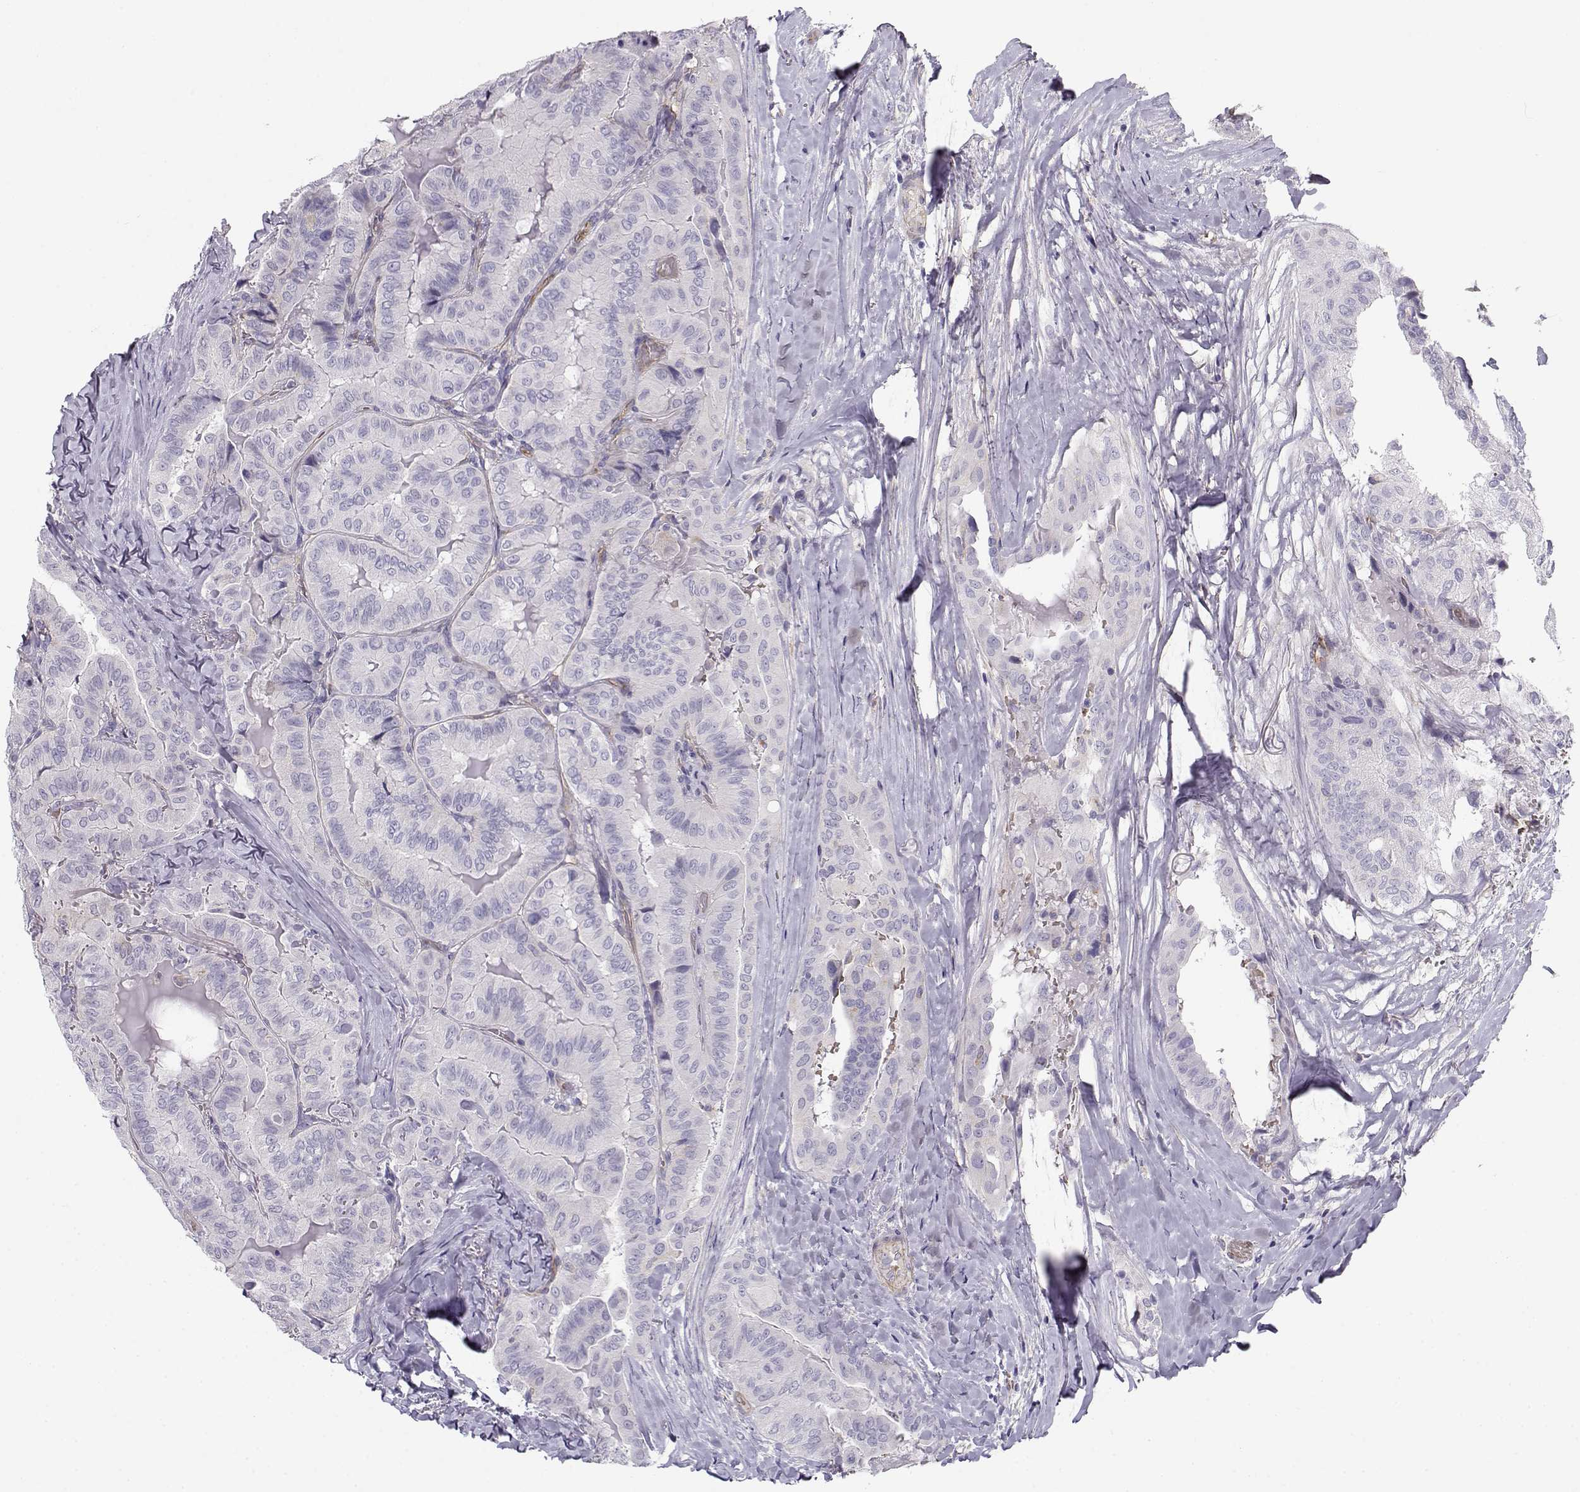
{"staining": {"intensity": "negative", "quantity": "none", "location": "none"}, "tissue": "thyroid cancer", "cell_type": "Tumor cells", "image_type": "cancer", "snomed": [{"axis": "morphology", "description": "Papillary adenocarcinoma, NOS"}, {"axis": "topography", "description": "Thyroid gland"}], "caption": "Thyroid cancer (papillary adenocarcinoma) stained for a protein using IHC exhibits no expression tumor cells.", "gene": "MYO1A", "patient": {"sex": "female", "age": 68}}